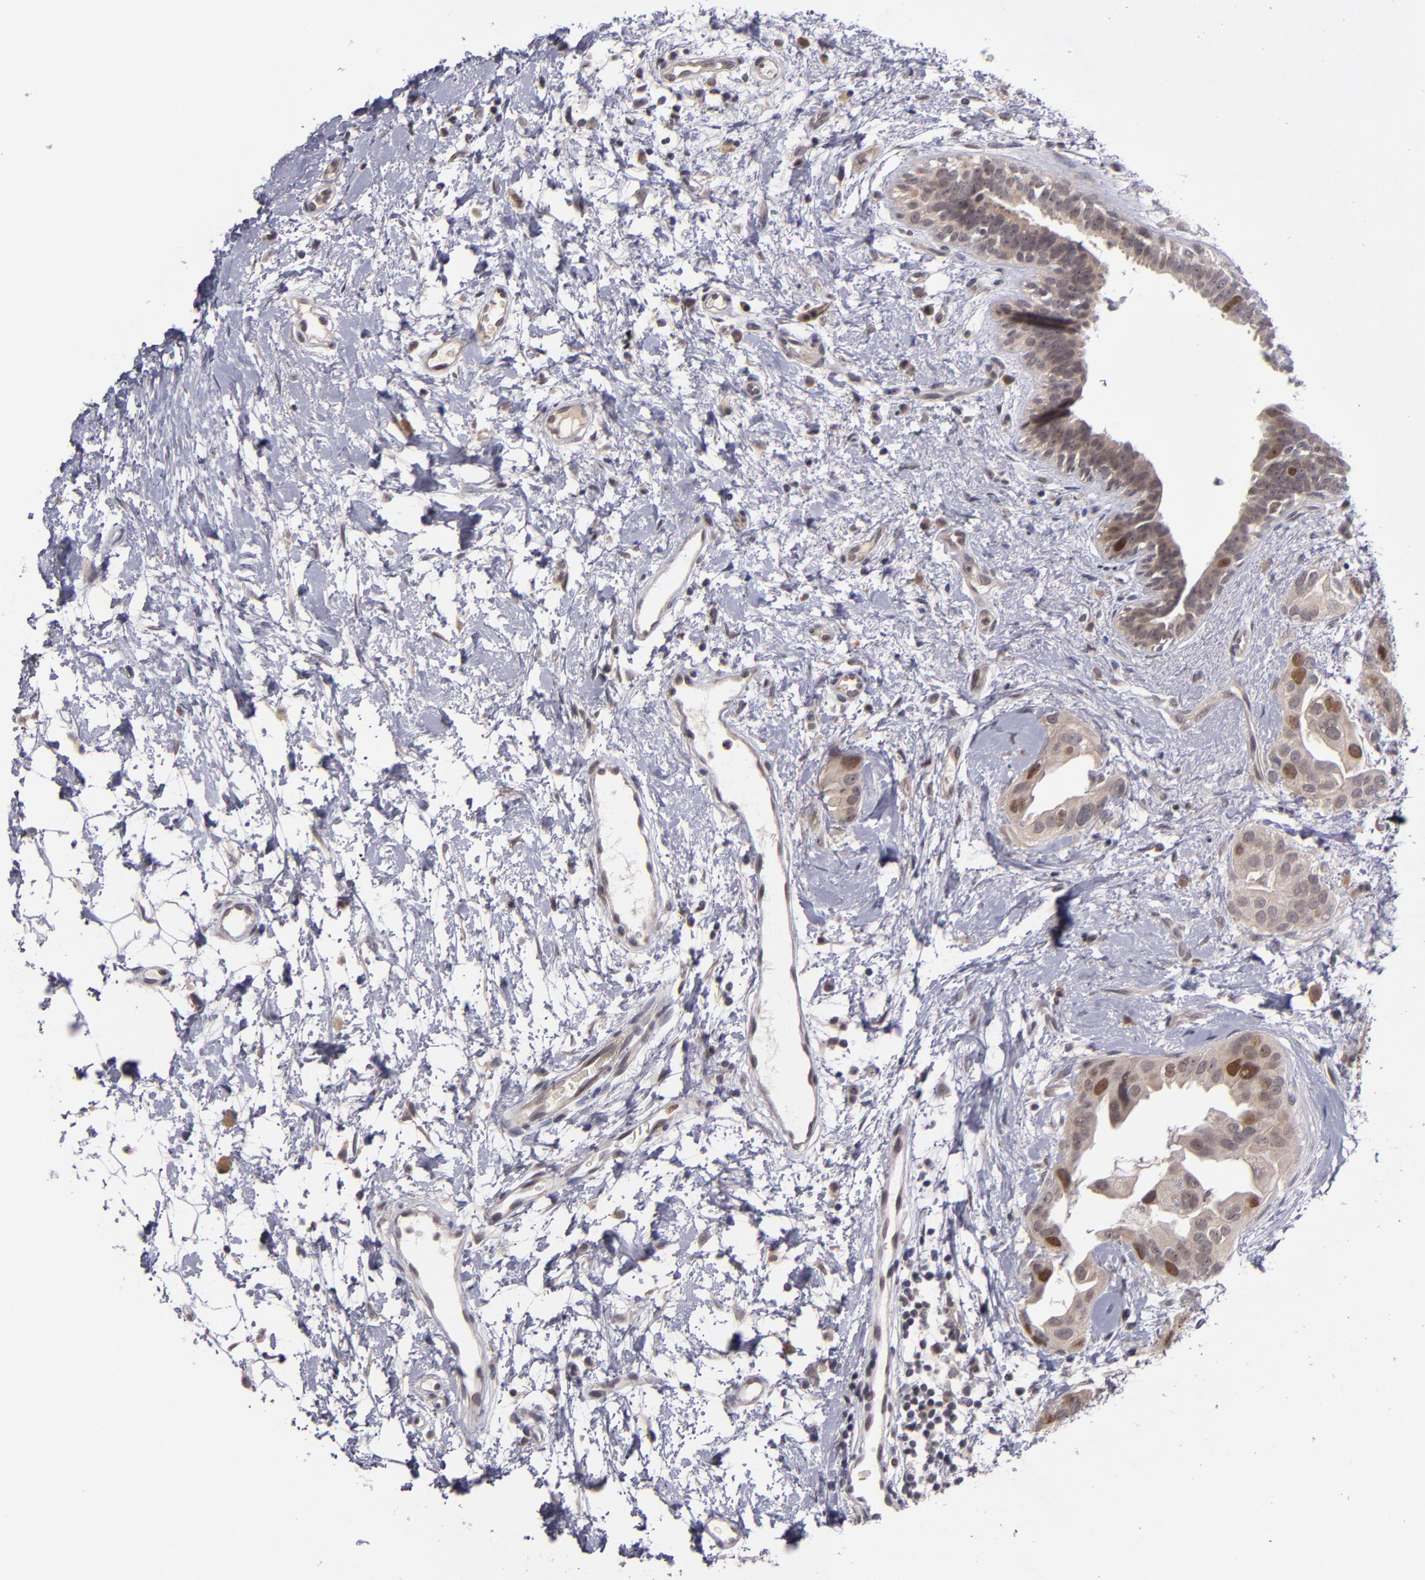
{"staining": {"intensity": "strong", "quantity": "<25%", "location": "nuclear"}, "tissue": "breast cancer", "cell_type": "Tumor cells", "image_type": "cancer", "snomed": [{"axis": "morphology", "description": "Duct carcinoma"}, {"axis": "topography", "description": "Breast"}], "caption": "Immunohistochemistry (IHC) of human infiltrating ductal carcinoma (breast) exhibits medium levels of strong nuclear staining in about <25% of tumor cells.", "gene": "CDC7", "patient": {"sex": "female", "age": 40}}